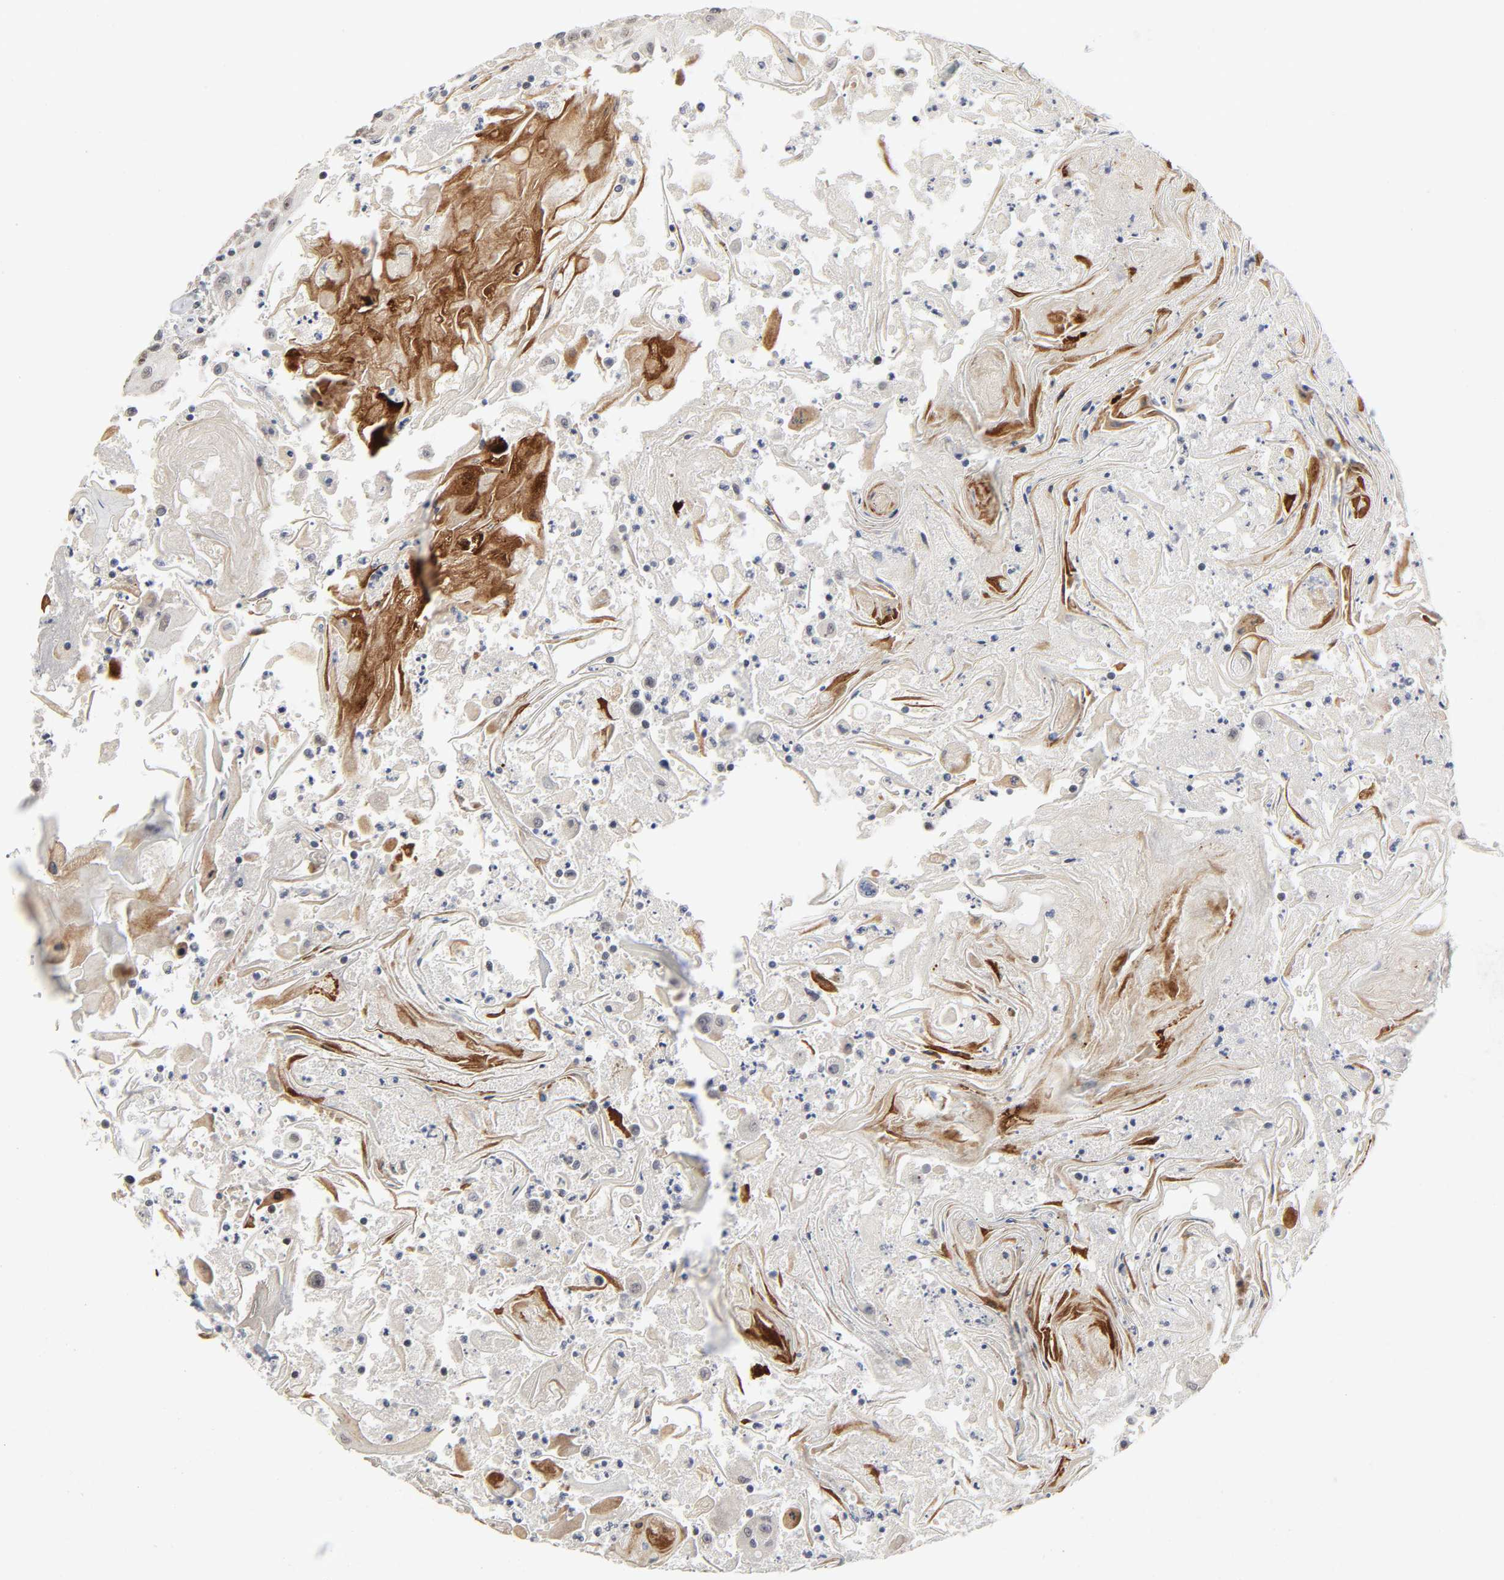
{"staining": {"intensity": "moderate", "quantity": ">75%", "location": "cytoplasmic/membranous,nuclear"}, "tissue": "head and neck cancer", "cell_type": "Tumor cells", "image_type": "cancer", "snomed": [{"axis": "morphology", "description": "Squamous cell carcinoma, NOS"}, {"axis": "topography", "description": "Oral tissue"}, {"axis": "topography", "description": "Head-Neck"}], "caption": "DAB (3,3'-diaminobenzidine) immunohistochemical staining of head and neck cancer (squamous cell carcinoma) displays moderate cytoplasmic/membranous and nuclear protein staining in about >75% of tumor cells.", "gene": "ZKSCAN8", "patient": {"sex": "female", "age": 76}}